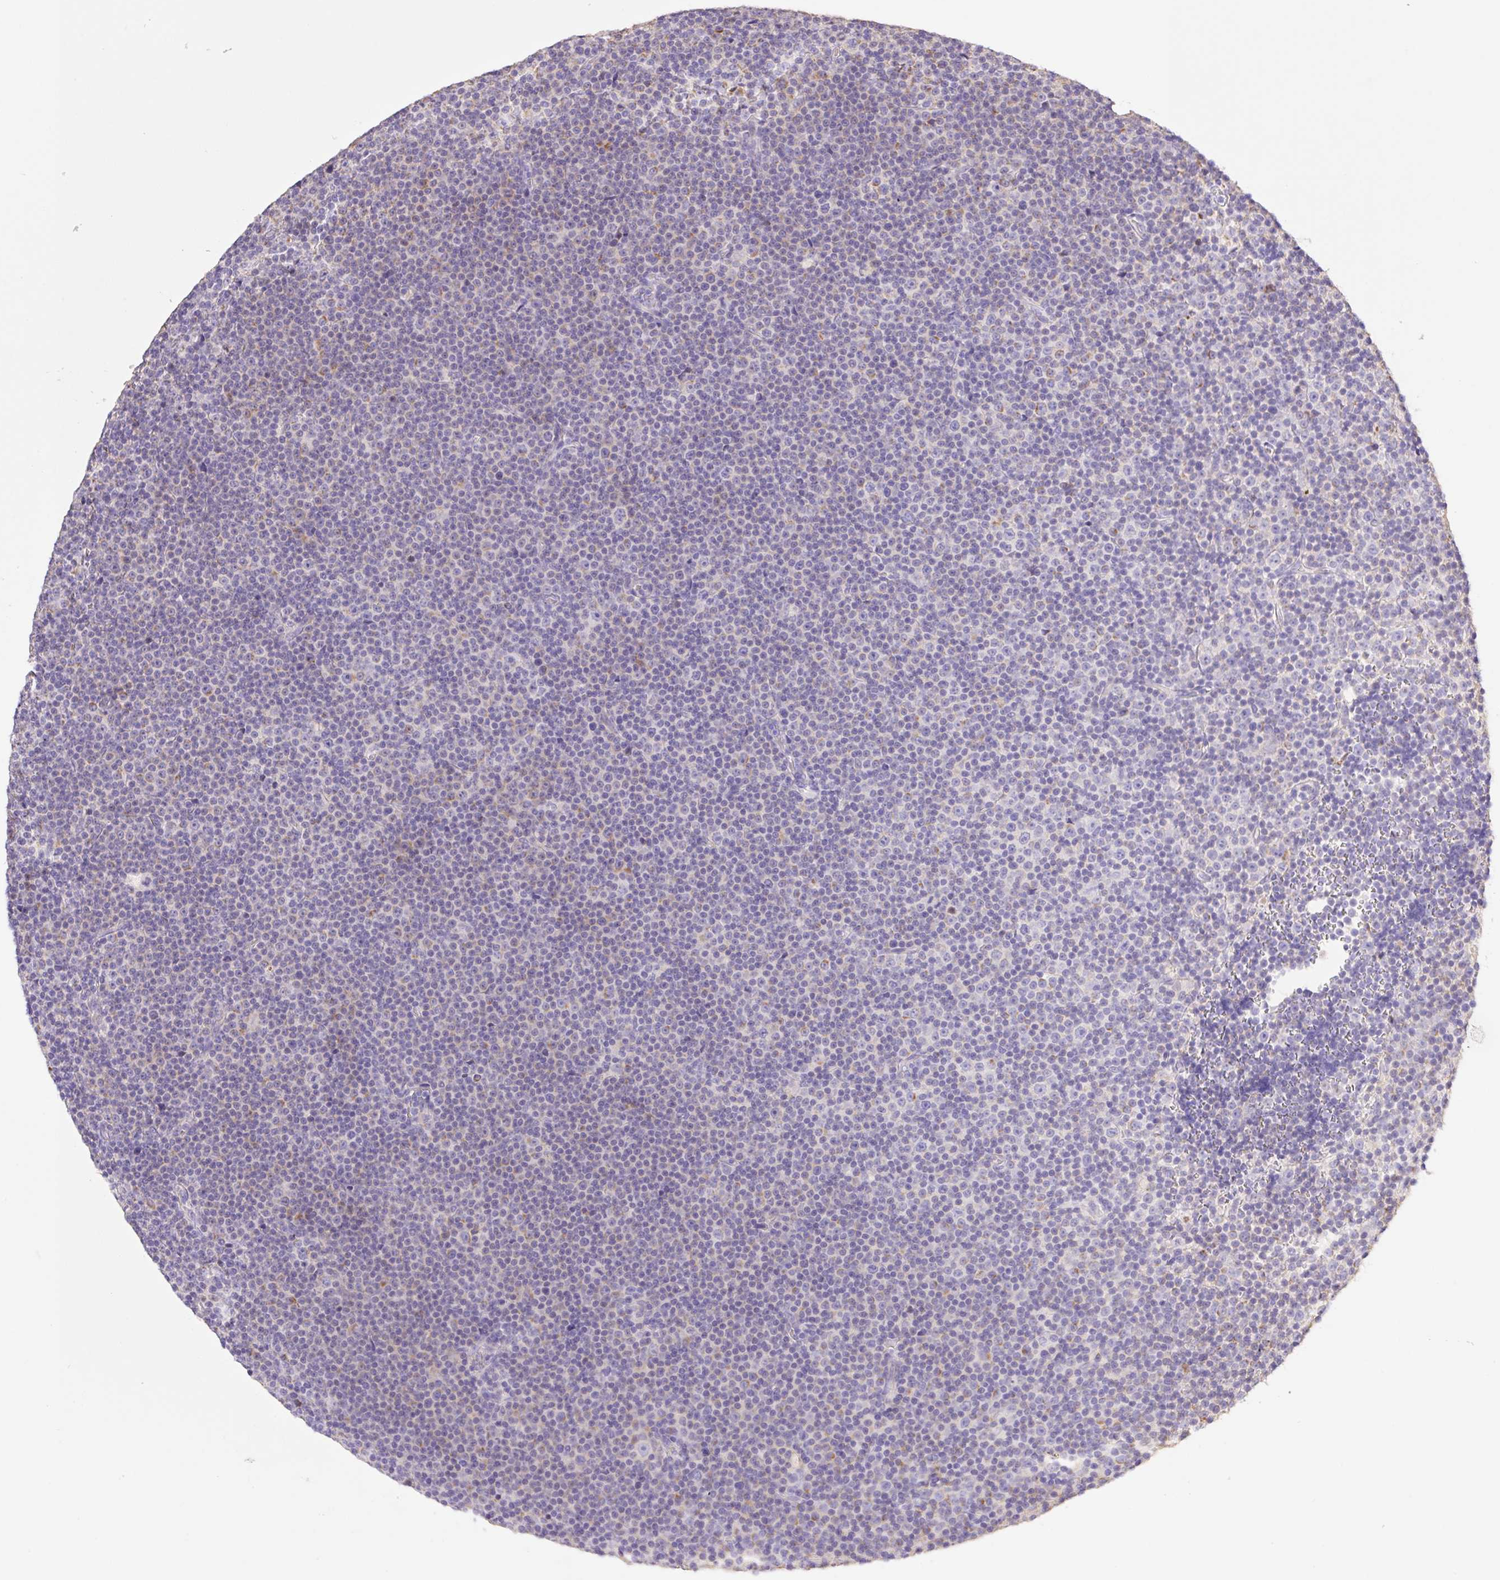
{"staining": {"intensity": "negative", "quantity": "none", "location": "none"}, "tissue": "lymphoma", "cell_type": "Tumor cells", "image_type": "cancer", "snomed": [{"axis": "morphology", "description": "Malignant lymphoma, non-Hodgkin's type, Low grade"}, {"axis": "topography", "description": "Lymph node"}], "caption": "This is a histopathology image of IHC staining of lymphoma, which shows no staining in tumor cells.", "gene": "COPZ2", "patient": {"sex": "female", "age": 67}}